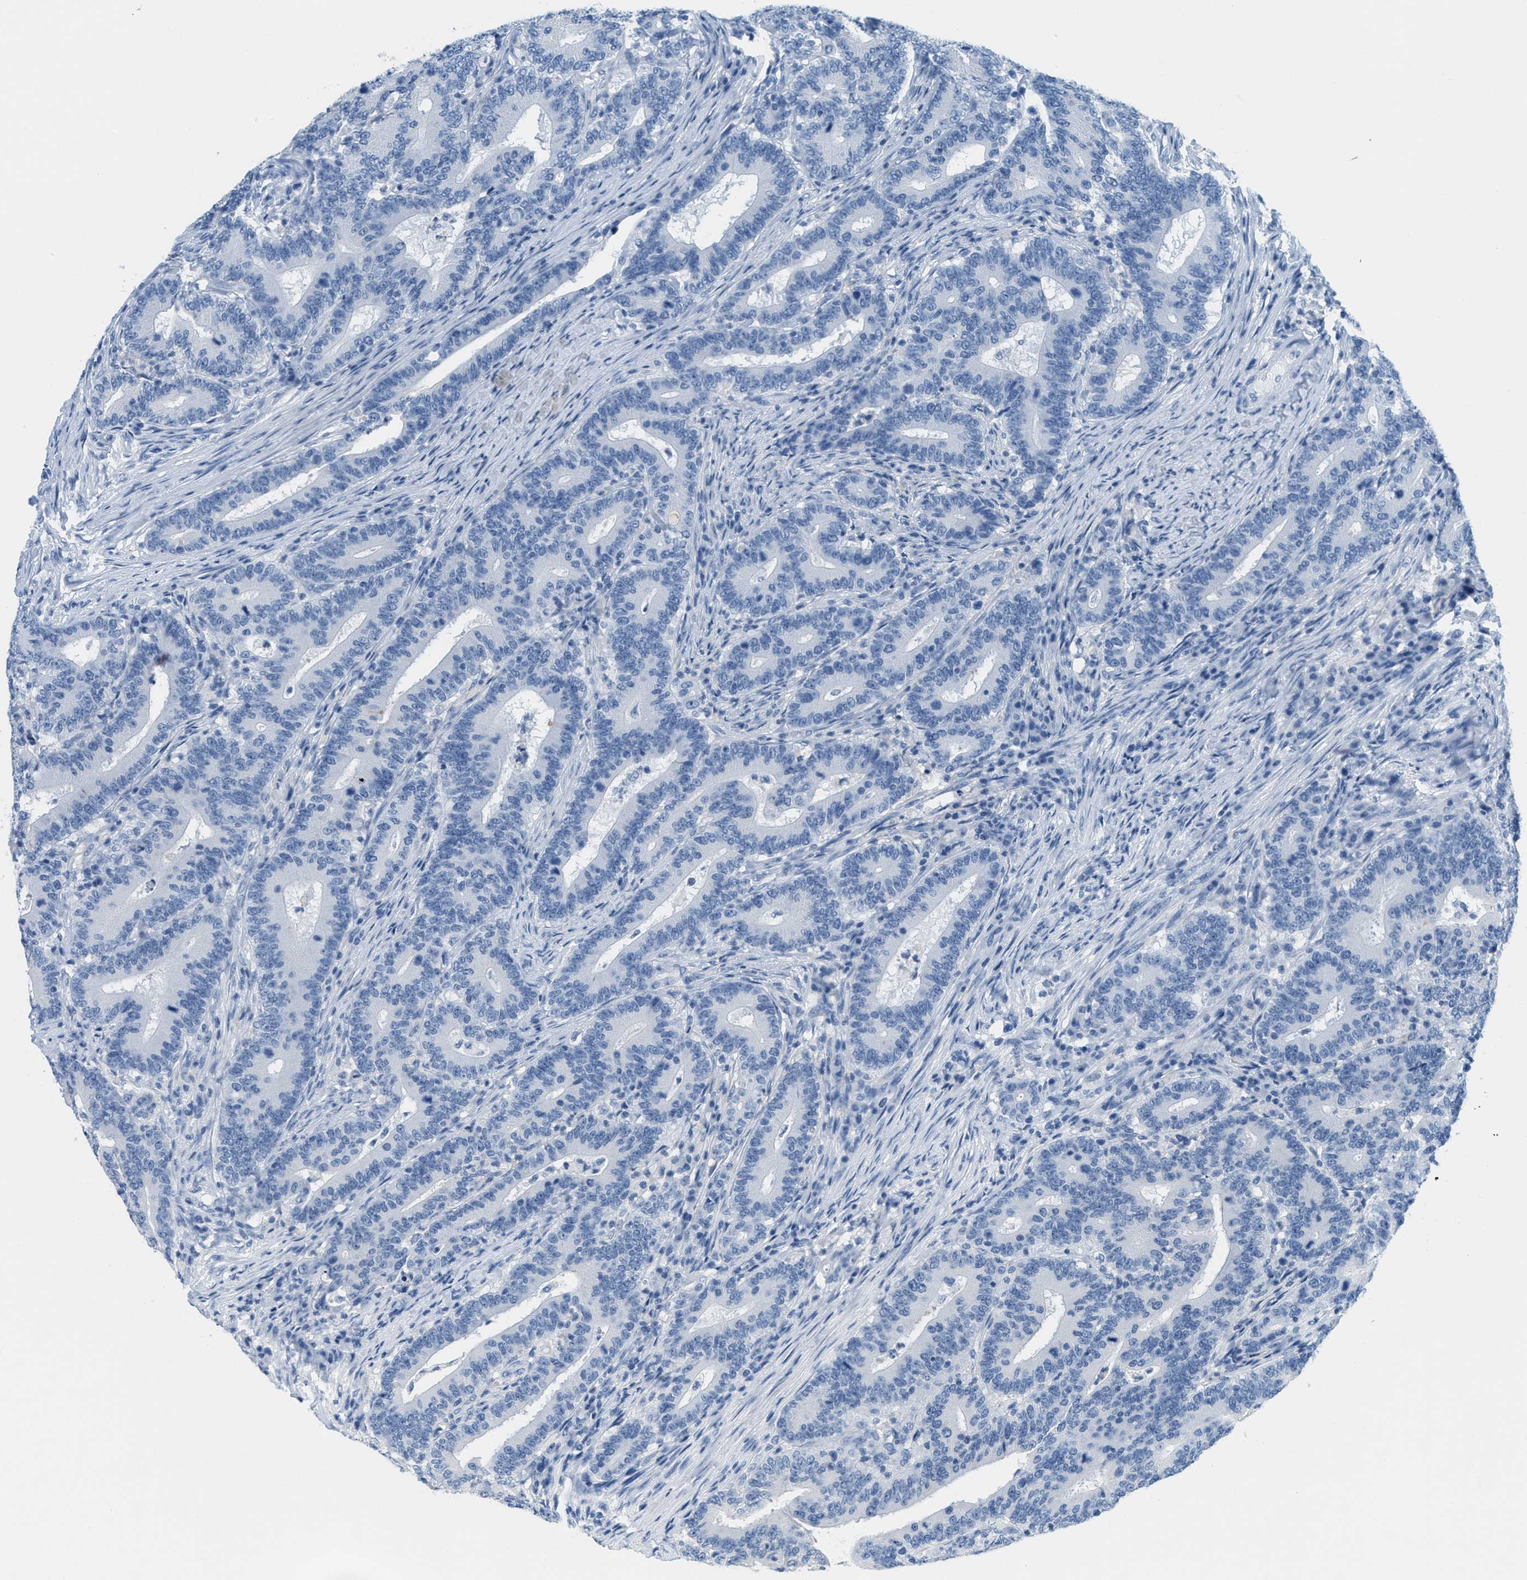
{"staining": {"intensity": "negative", "quantity": "none", "location": "none"}, "tissue": "colorectal cancer", "cell_type": "Tumor cells", "image_type": "cancer", "snomed": [{"axis": "morphology", "description": "Adenocarcinoma, NOS"}, {"axis": "topography", "description": "Colon"}], "caption": "Histopathology image shows no significant protein positivity in tumor cells of adenocarcinoma (colorectal).", "gene": "GPM6A", "patient": {"sex": "female", "age": 66}}